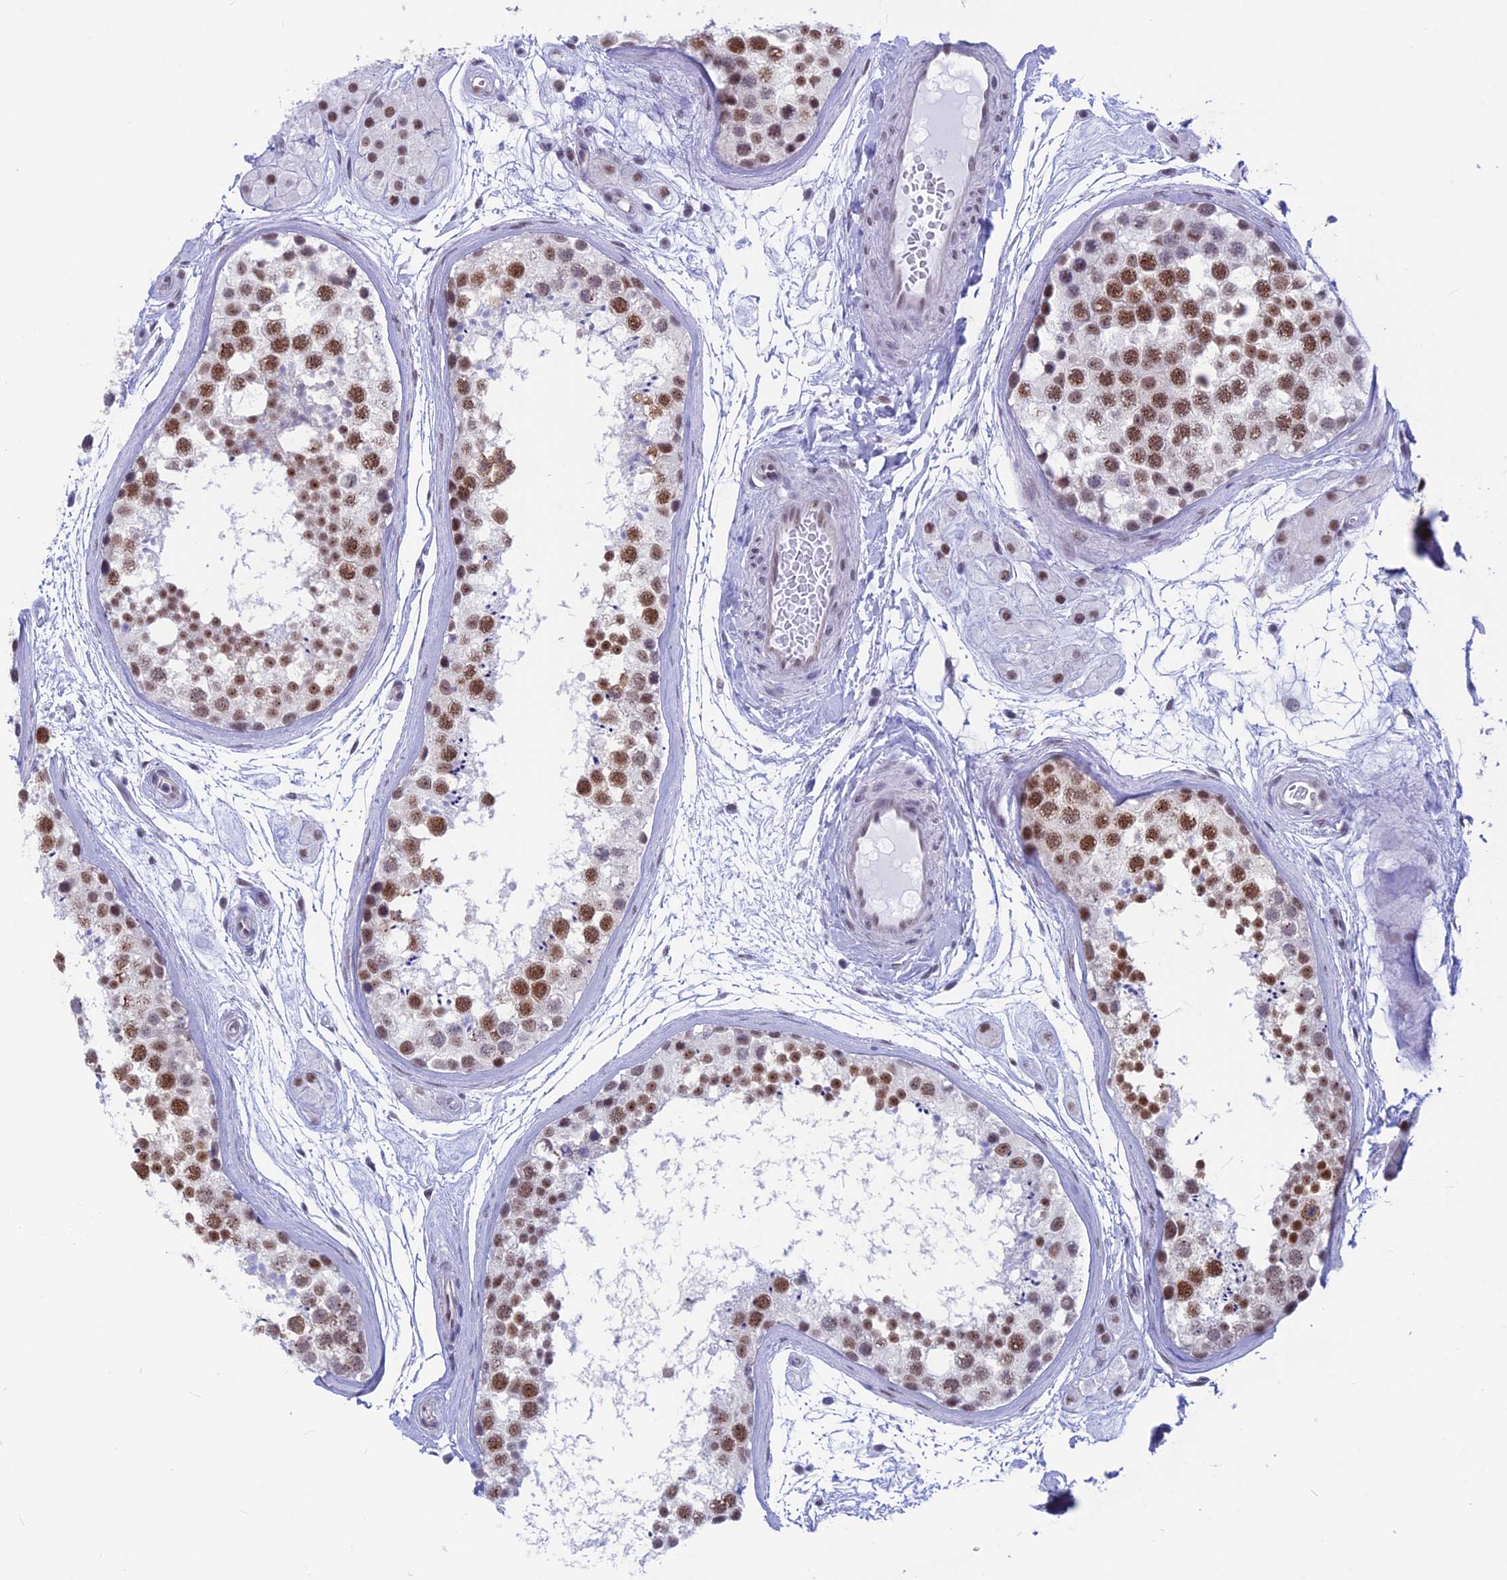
{"staining": {"intensity": "moderate", "quantity": ">75%", "location": "nuclear"}, "tissue": "testis", "cell_type": "Cells in seminiferous ducts", "image_type": "normal", "snomed": [{"axis": "morphology", "description": "Normal tissue, NOS"}, {"axis": "topography", "description": "Testis"}], "caption": "Moderate nuclear staining for a protein is appreciated in approximately >75% of cells in seminiferous ducts of normal testis using immunohistochemistry (IHC).", "gene": "SRSF5", "patient": {"sex": "male", "age": 56}}